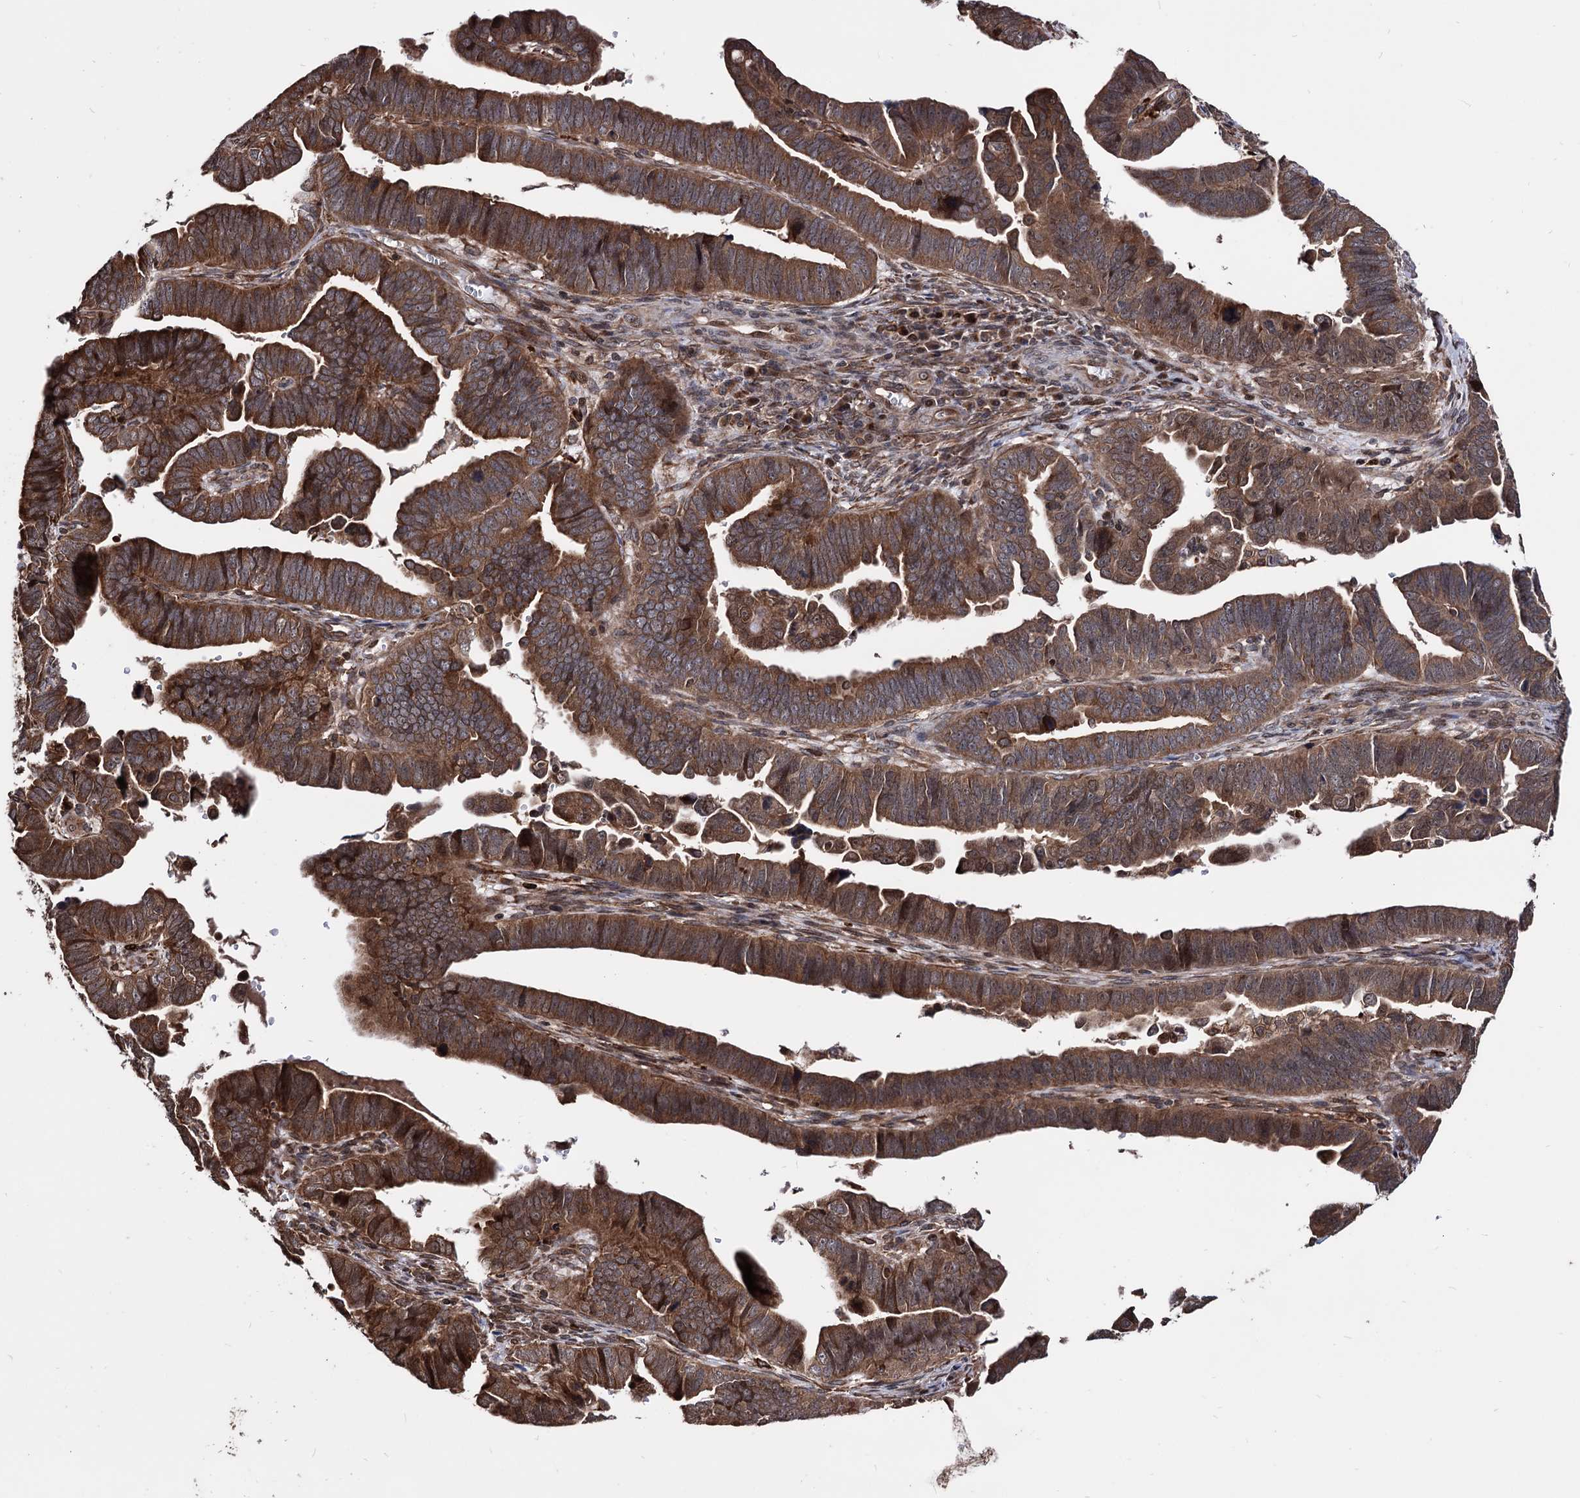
{"staining": {"intensity": "strong", "quantity": ">75%", "location": "cytoplasmic/membranous"}, "tissue": "endometrial cancer", "cell_type": "Tumor cells", "image_type": "cancer", "snomed": [{"axis": "morphology", "description": "Adenocarcinoma, NOS"}, {"axis": "topography", "description": "Endometrium"}], "caption": "There is high levels of strong cytoplasmic/membranous positivity in tumor cells of adenocarcinoma (endometrial), as demonstrated by immunohistochemical staining (brown color).", "gene": "ANKRD12", "patient": {"sex": "female", "age": 75}}